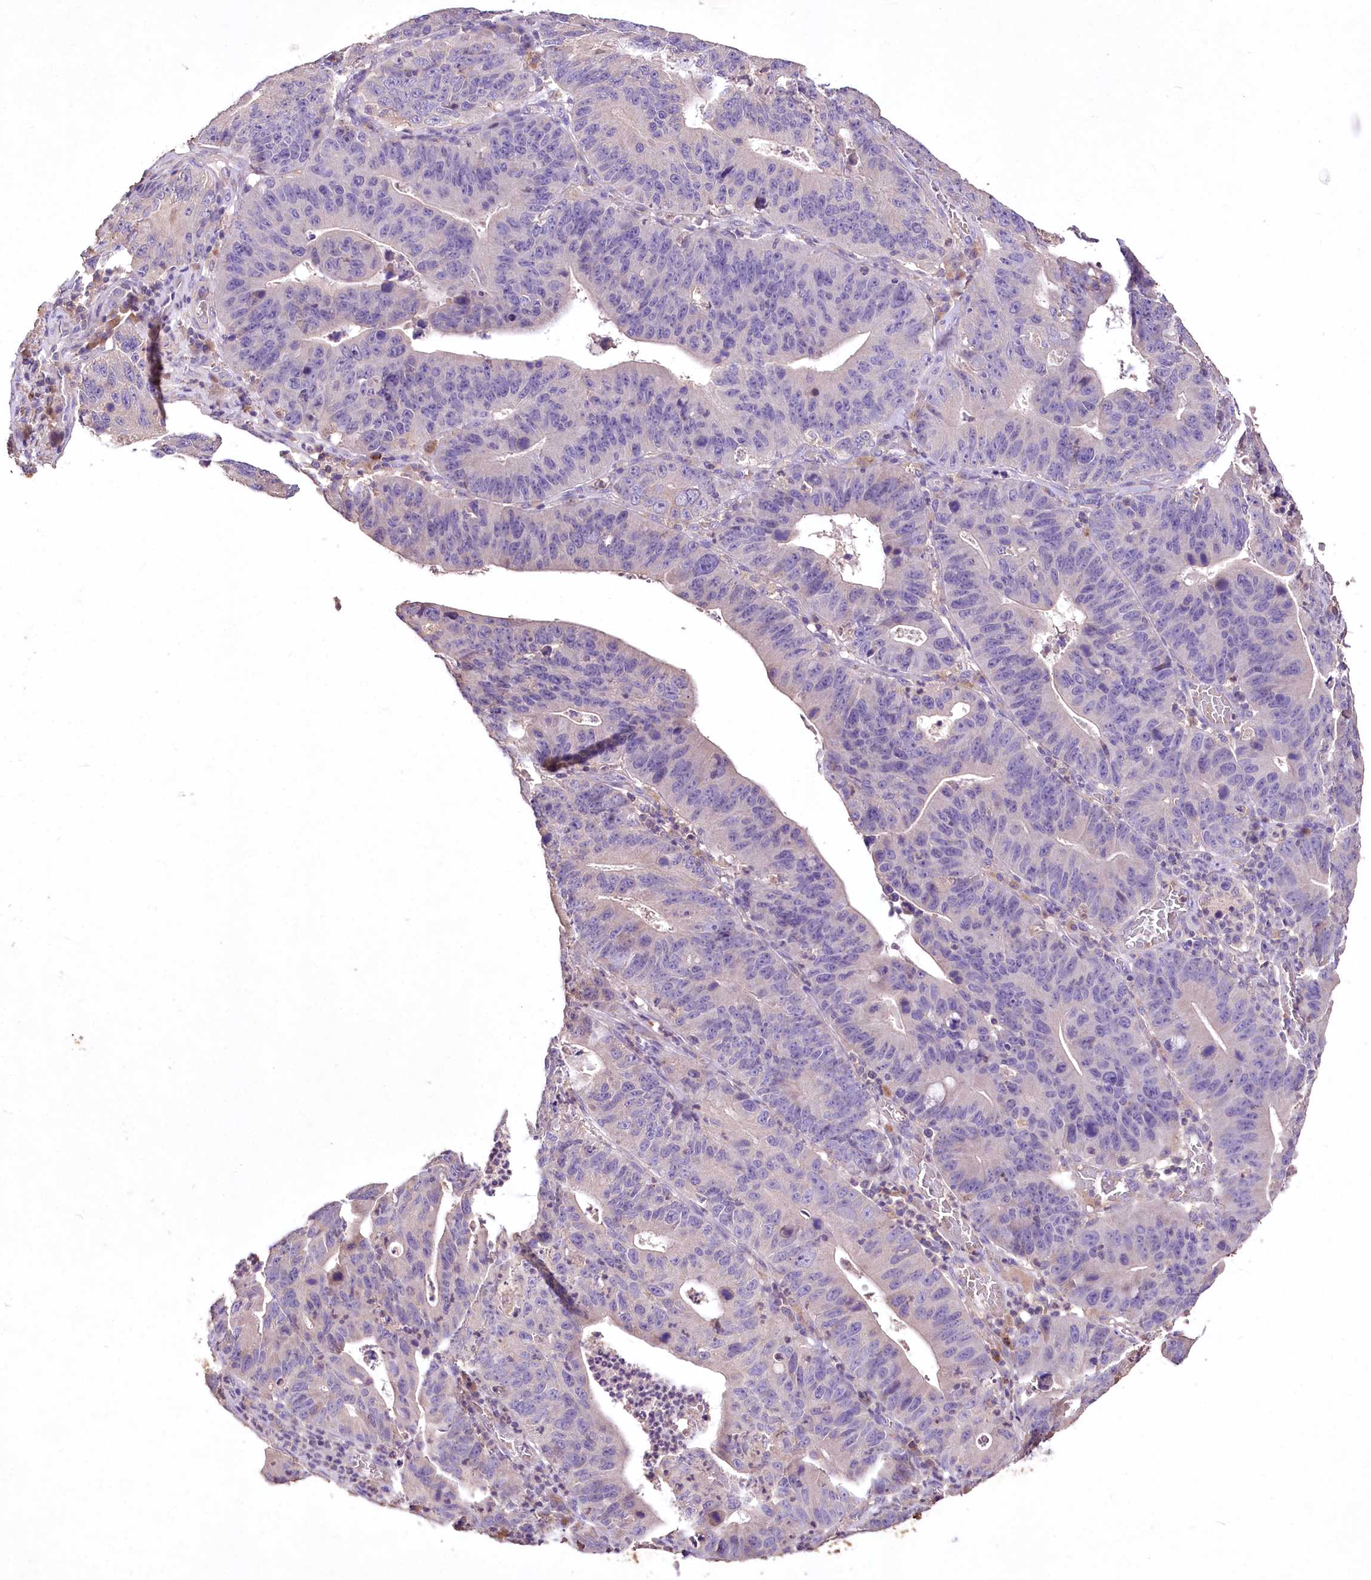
{"staining": {"intensity": "negative", "quantity": "none", "location": "none"}, "tissue": "stomach cancer", "cell_type": "Tumor cells", "image_type": "cancer", "snomed": [{"axis": "morphology", "description": "Adenocarcinoma, NOS"}, {"axis": "topography", "description": "Stomach"}], "caption": "Stomach cancer (adenocarcinoma) stained for a protein using IHC exhibits no staining tumor cells.", "gene": "PCYOX1L", "patient": {"sex": "male", "age": 59}}